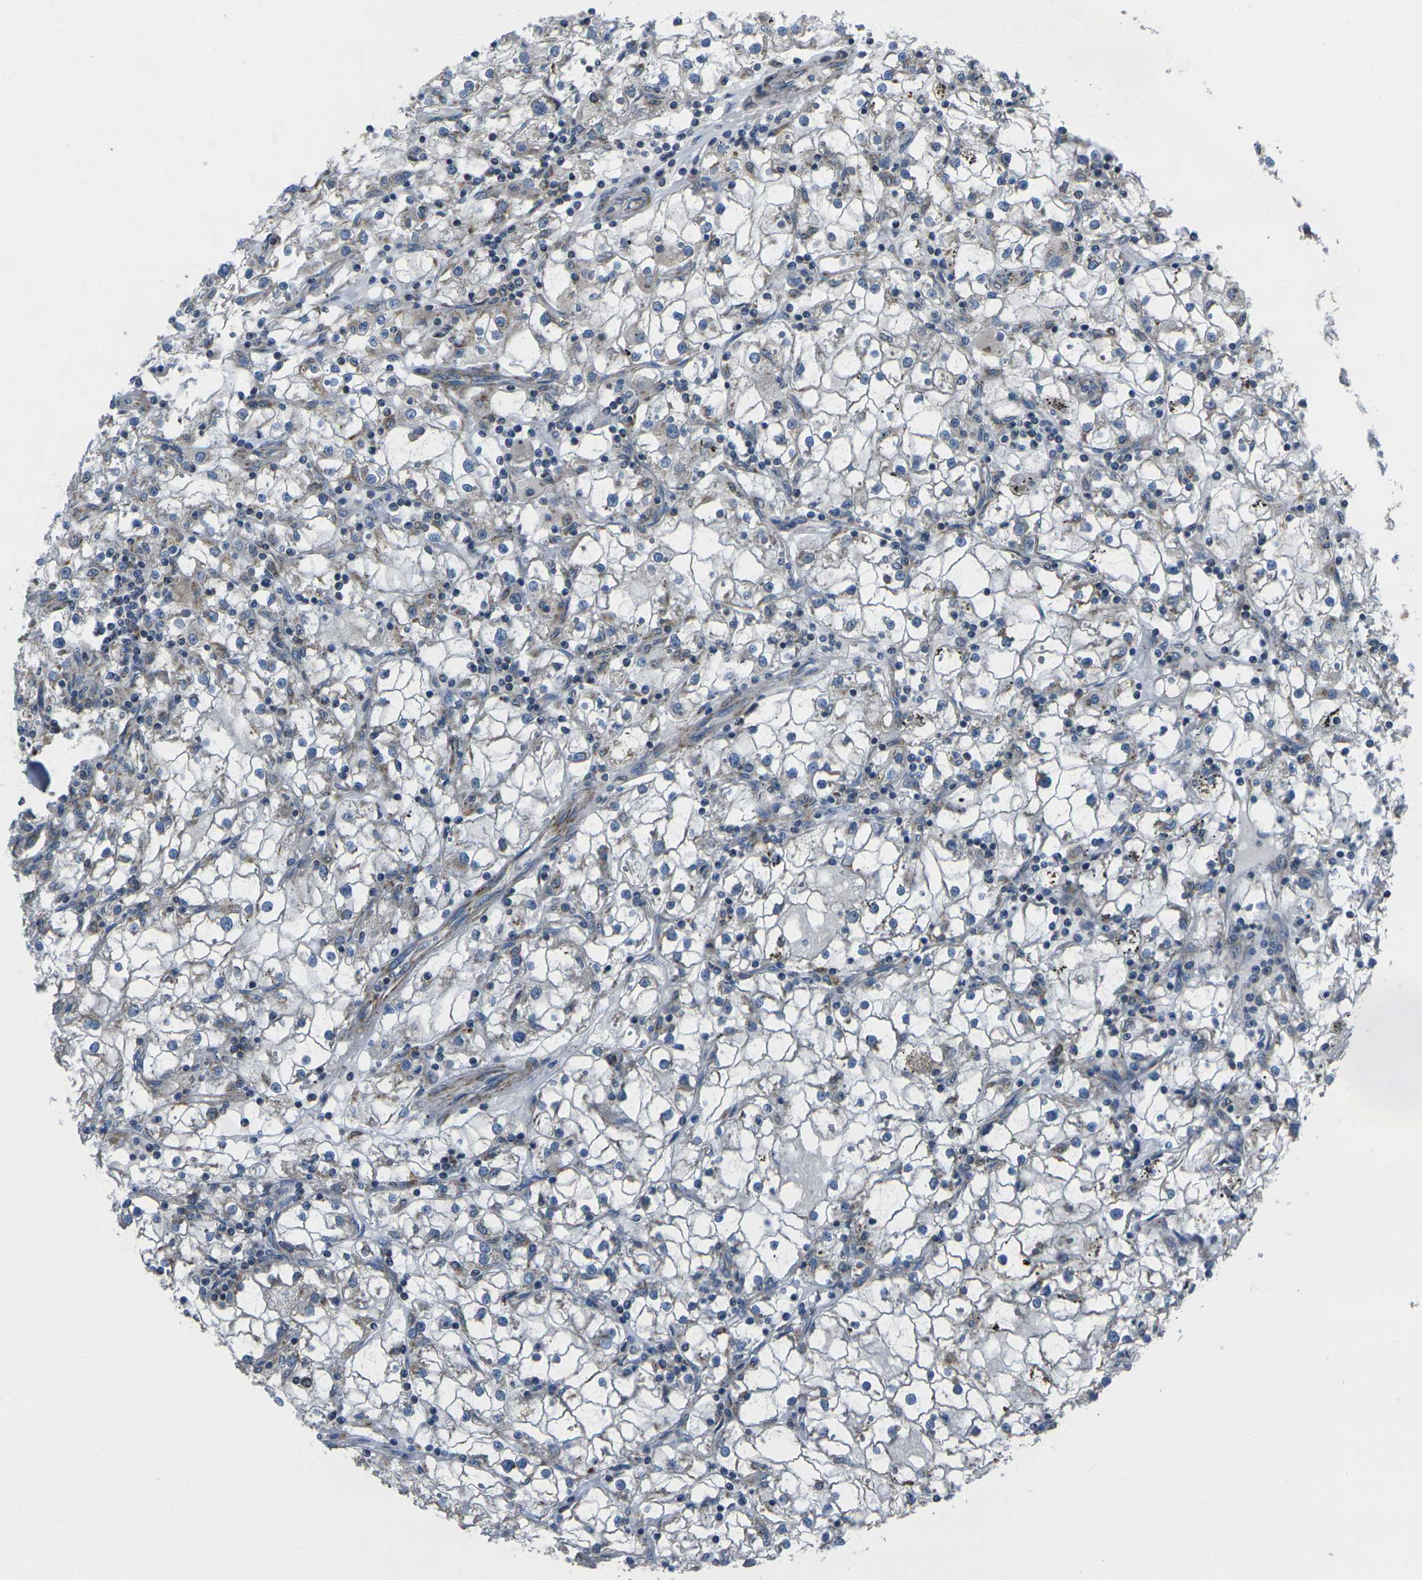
{"staining": {"intensity": "weak", "quantity": "<25%", "location": "cytoplasmic/membranous"}, "tissue": "renal cancer", "cell_type": "Tumor cells", "image_type": "cancer", "snomed": [{"axis": "morphology", "description": "Adenocarcinoma, NOS"}, {"axis": "topography", "description": "Kidney"}], "caption": "Immunohistochemistry photomicrograph of adenocarcinoma (renal) stained for a protein (brown), which exhibits no positivity in tumor cells. (Immunohistochemistry, brightfield microscopy, high magnification).", "gene": "TMEM120B", "patient": {"sex": "male", "age": 56}}